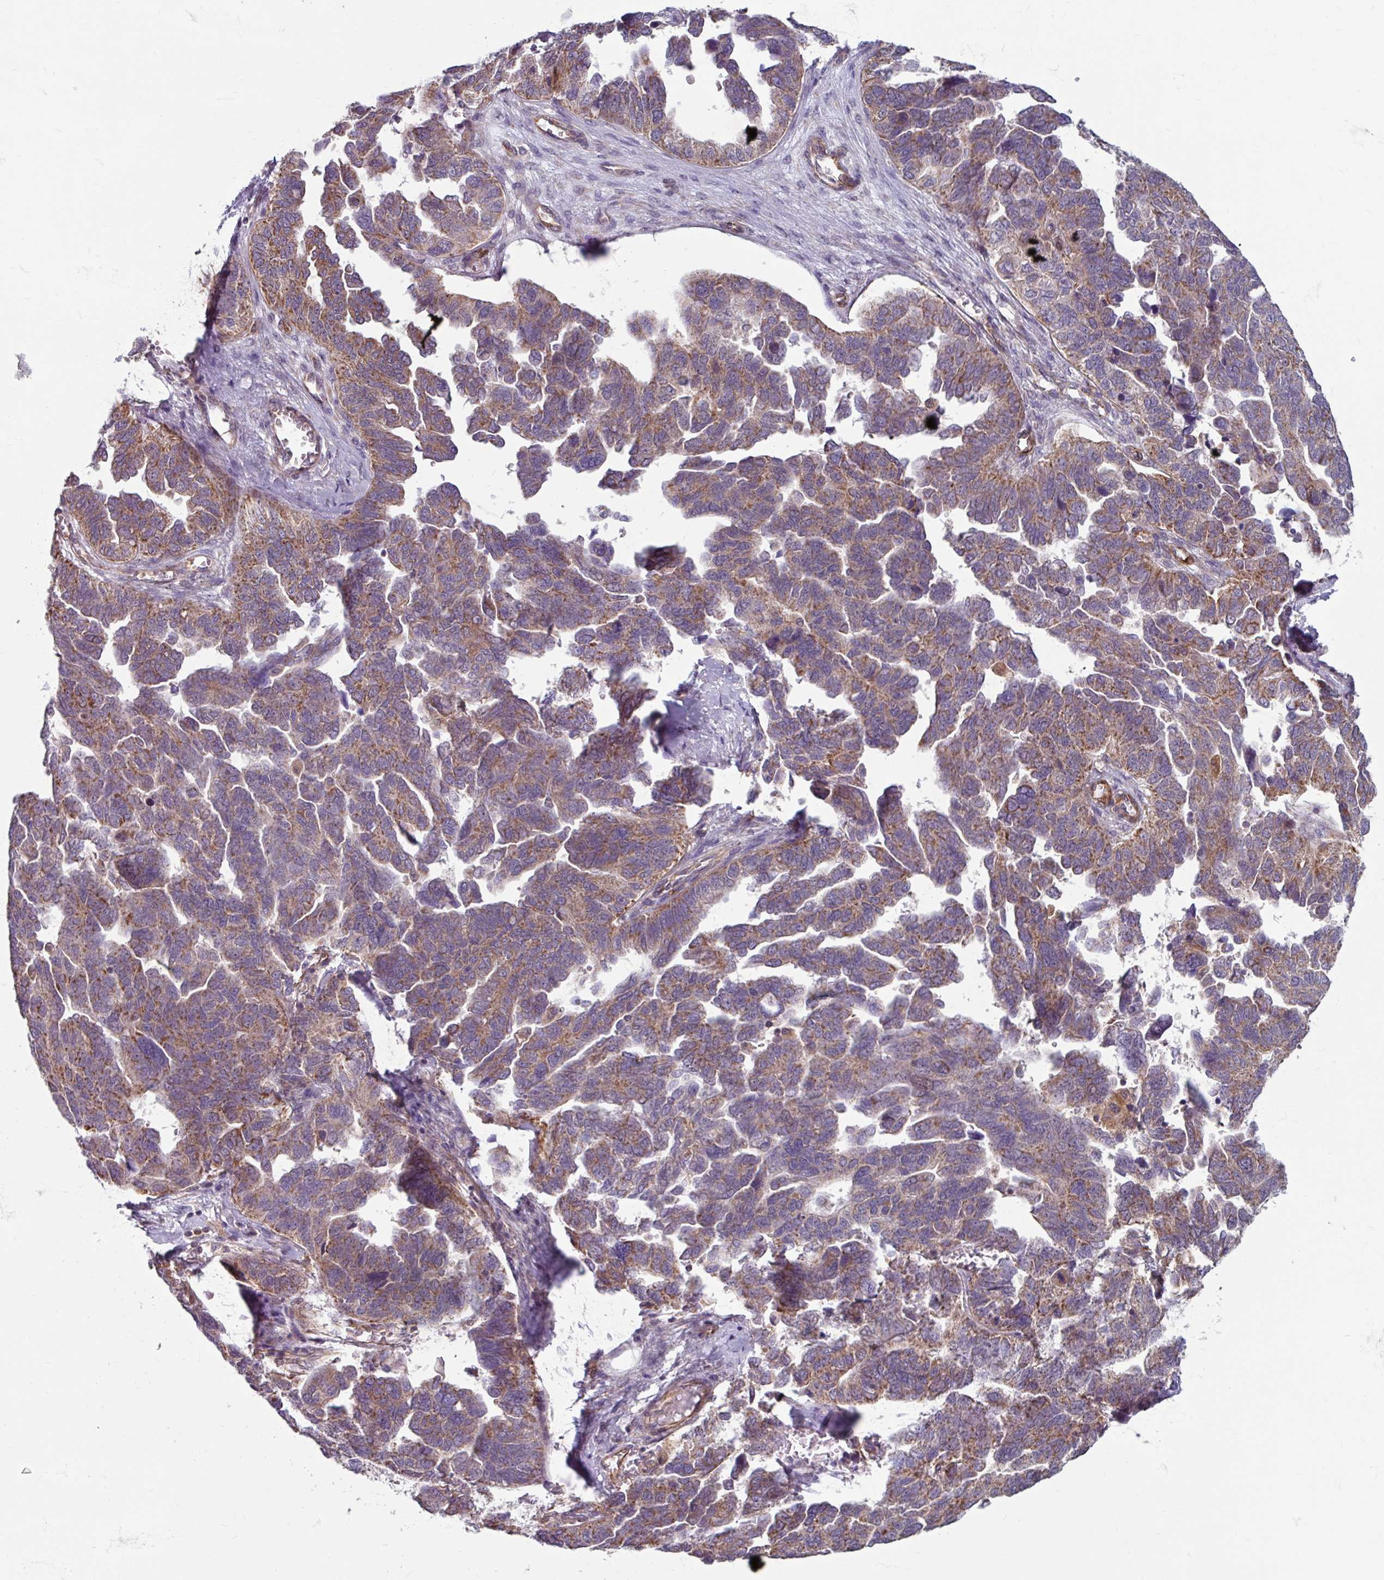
{"staining": {"intensity": "weak", "quantity": ">75%", "location": "cytoplasmic/membranous"}, "tissue": "ovarian cancer", "cell_type": "Tumor cells", "image_type": "cancer", "snomed": [{"axis": "morphology", "description": "Cystadenocarcinoma, serous, NOS"}, {"axis": "topography", "description": "Ovary"}], "caption": "Protein expression analysis of ovarian cancer exhibits weak cytoplasmic/membranous positivity in about >75% of tumor cells.", "gene": "DAAM2", "patient": {"sex": "female", "age": 64}}